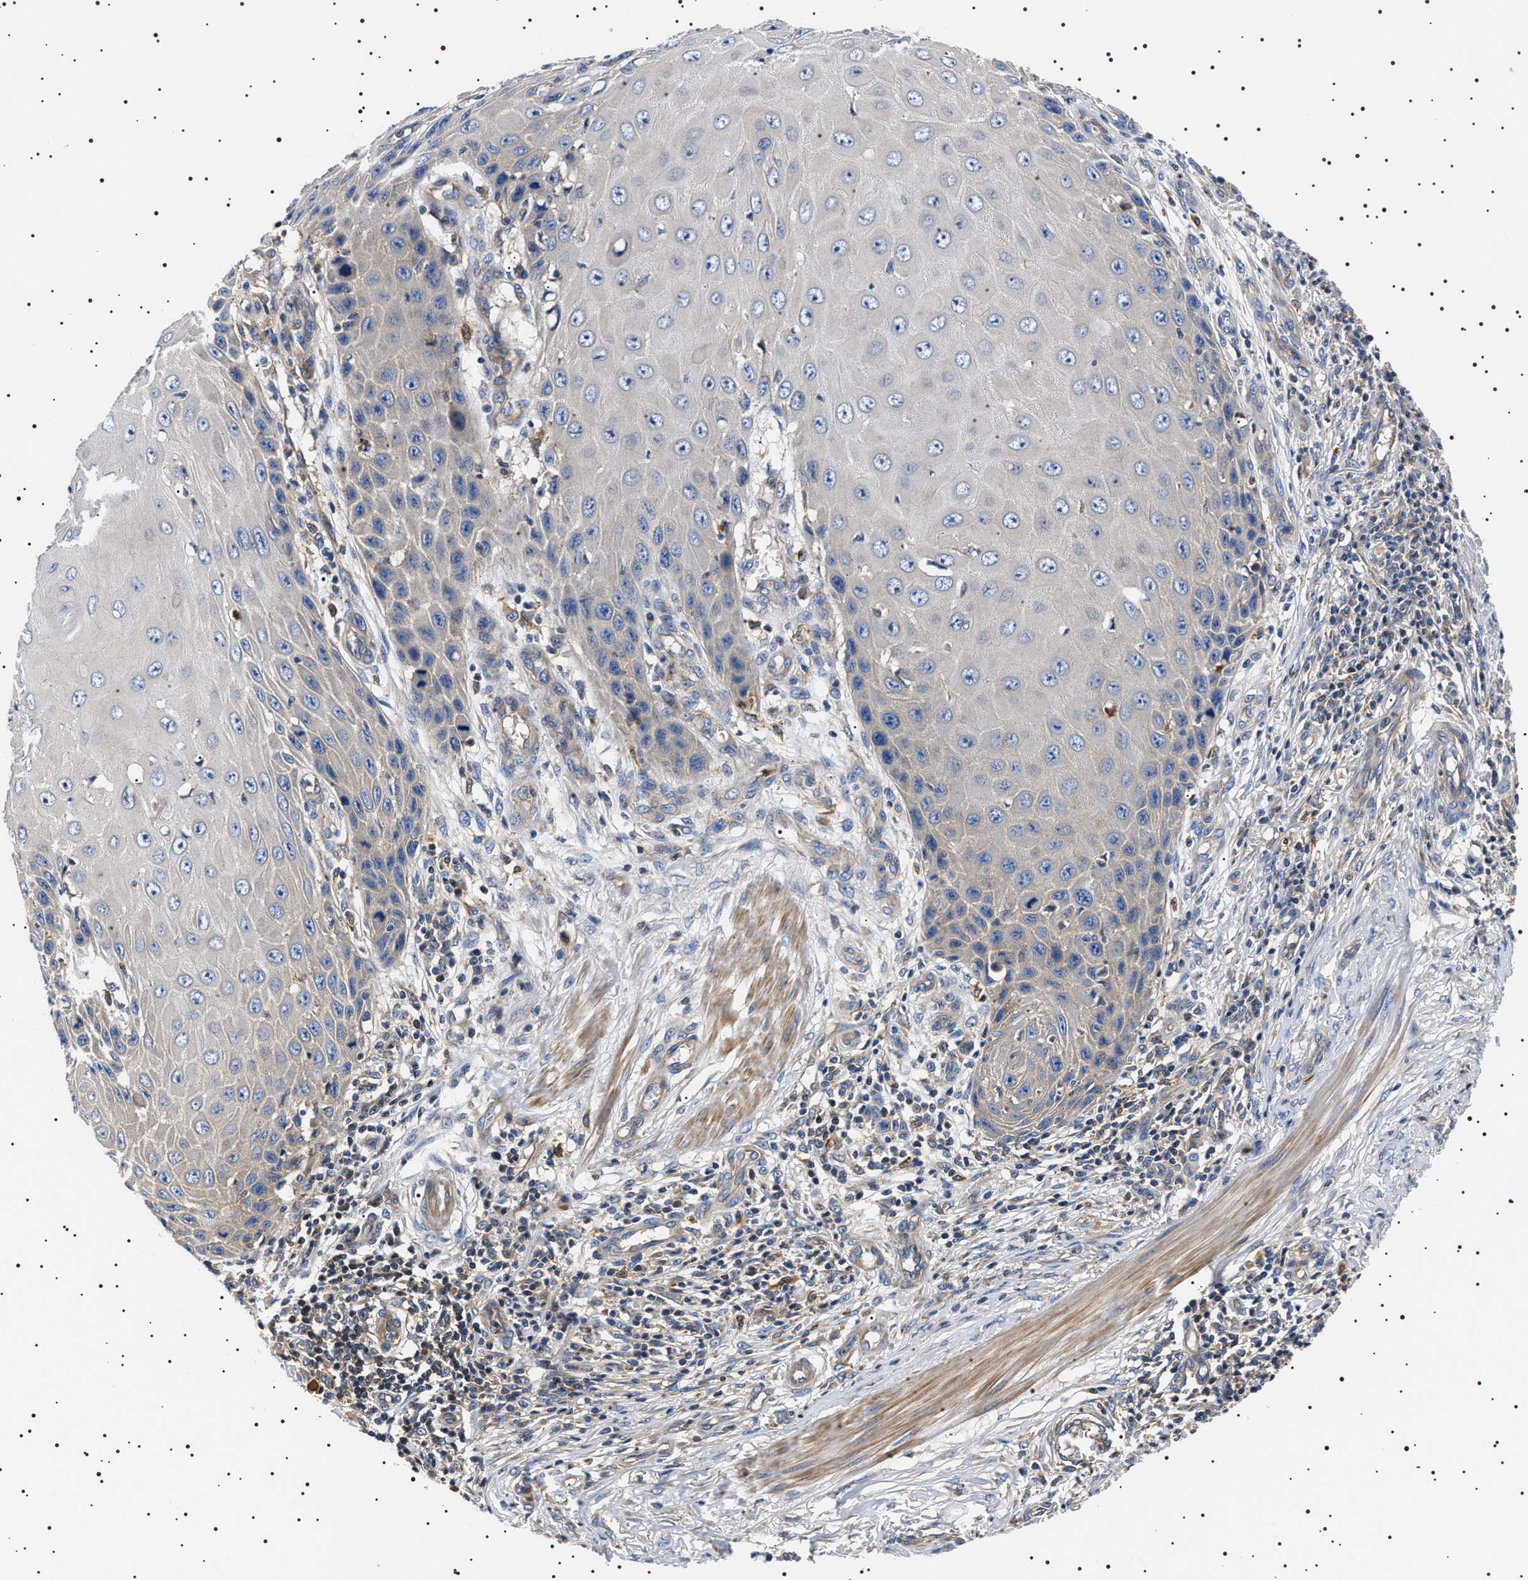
{"staining": {"intensity": "moderate", "quantity": "<25%", "location": "cytoplasmic/membranous"}, "tissue": "skin cancer", "cell_type": "Tumor cells", "image_type": "cancer", "snomed": [{"axis": "morphology", "description": "Squamous cell carcinoma, NOS"}, {"axis": "topography", "description": "Skin"}], "caption": "A photomicrograph showing moderate cytoplasmic/membranous staining in about <25% of tumor cells in skin cancer, as visualized by brown immunohistochemical staining.", "gene": "SLC4A7", "patient": {"sex": "female", "age": 73}}